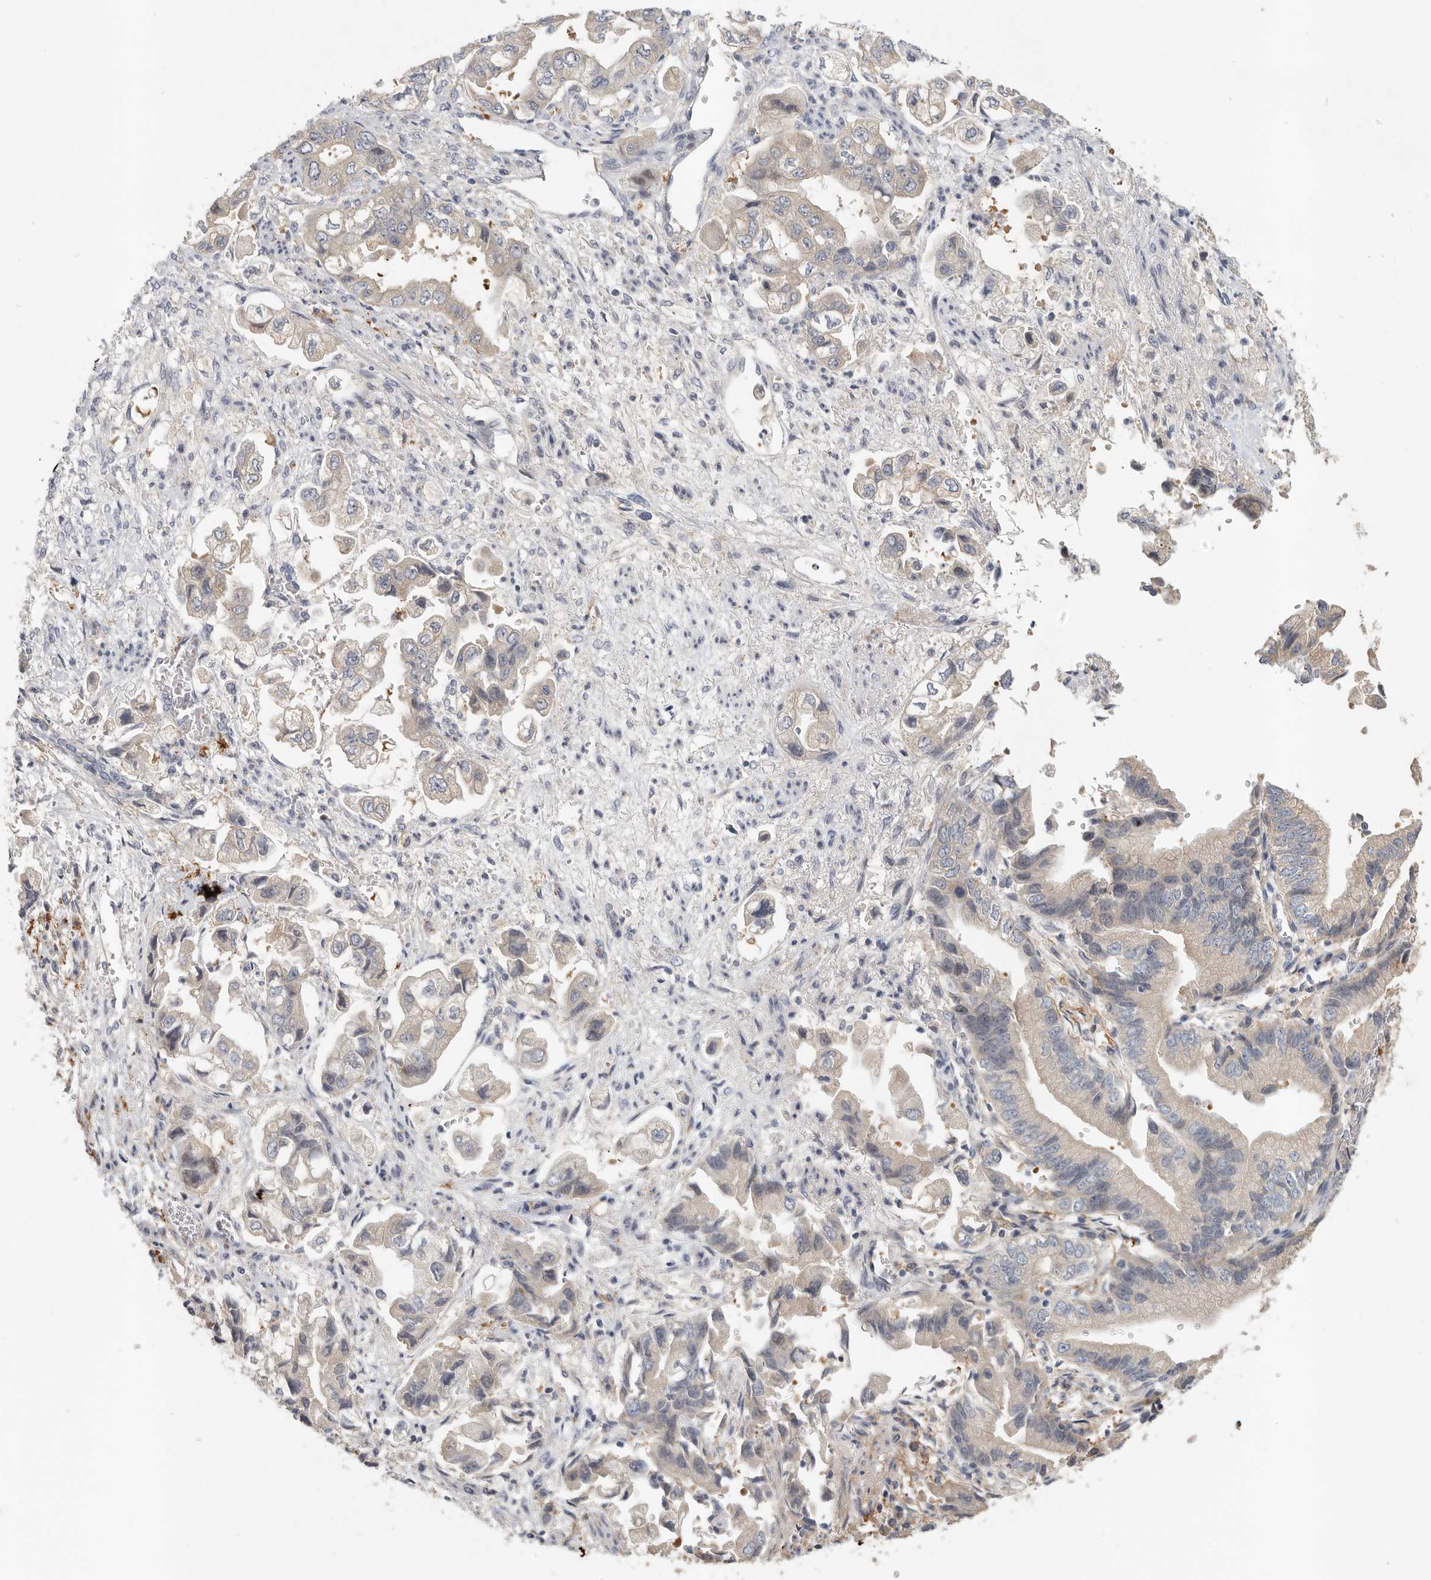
{"staining": {"intensity": "negative", "quantity": "none", "location": "none"}, "tissue": "stomach cancer", "cell_type": "Tumor cells", "image_type": "cancer", "snomed": [{"axis": "morphology", "description": "Adenocarcinoma, NOS"}, {"axis": "topography", "description": "Stomach"}], "caption": "An immunohistochemistry (IHC) photomicrograph of stomach cancer is shown. There is no staining in tumor cells of stomach cancer. (DAB (3,3'-diaminobenzidine) immunohistochemistry with hematoxylin counter stain).", "gene": "CFAP298", "patient": {"sex": "male", "age": 62}}